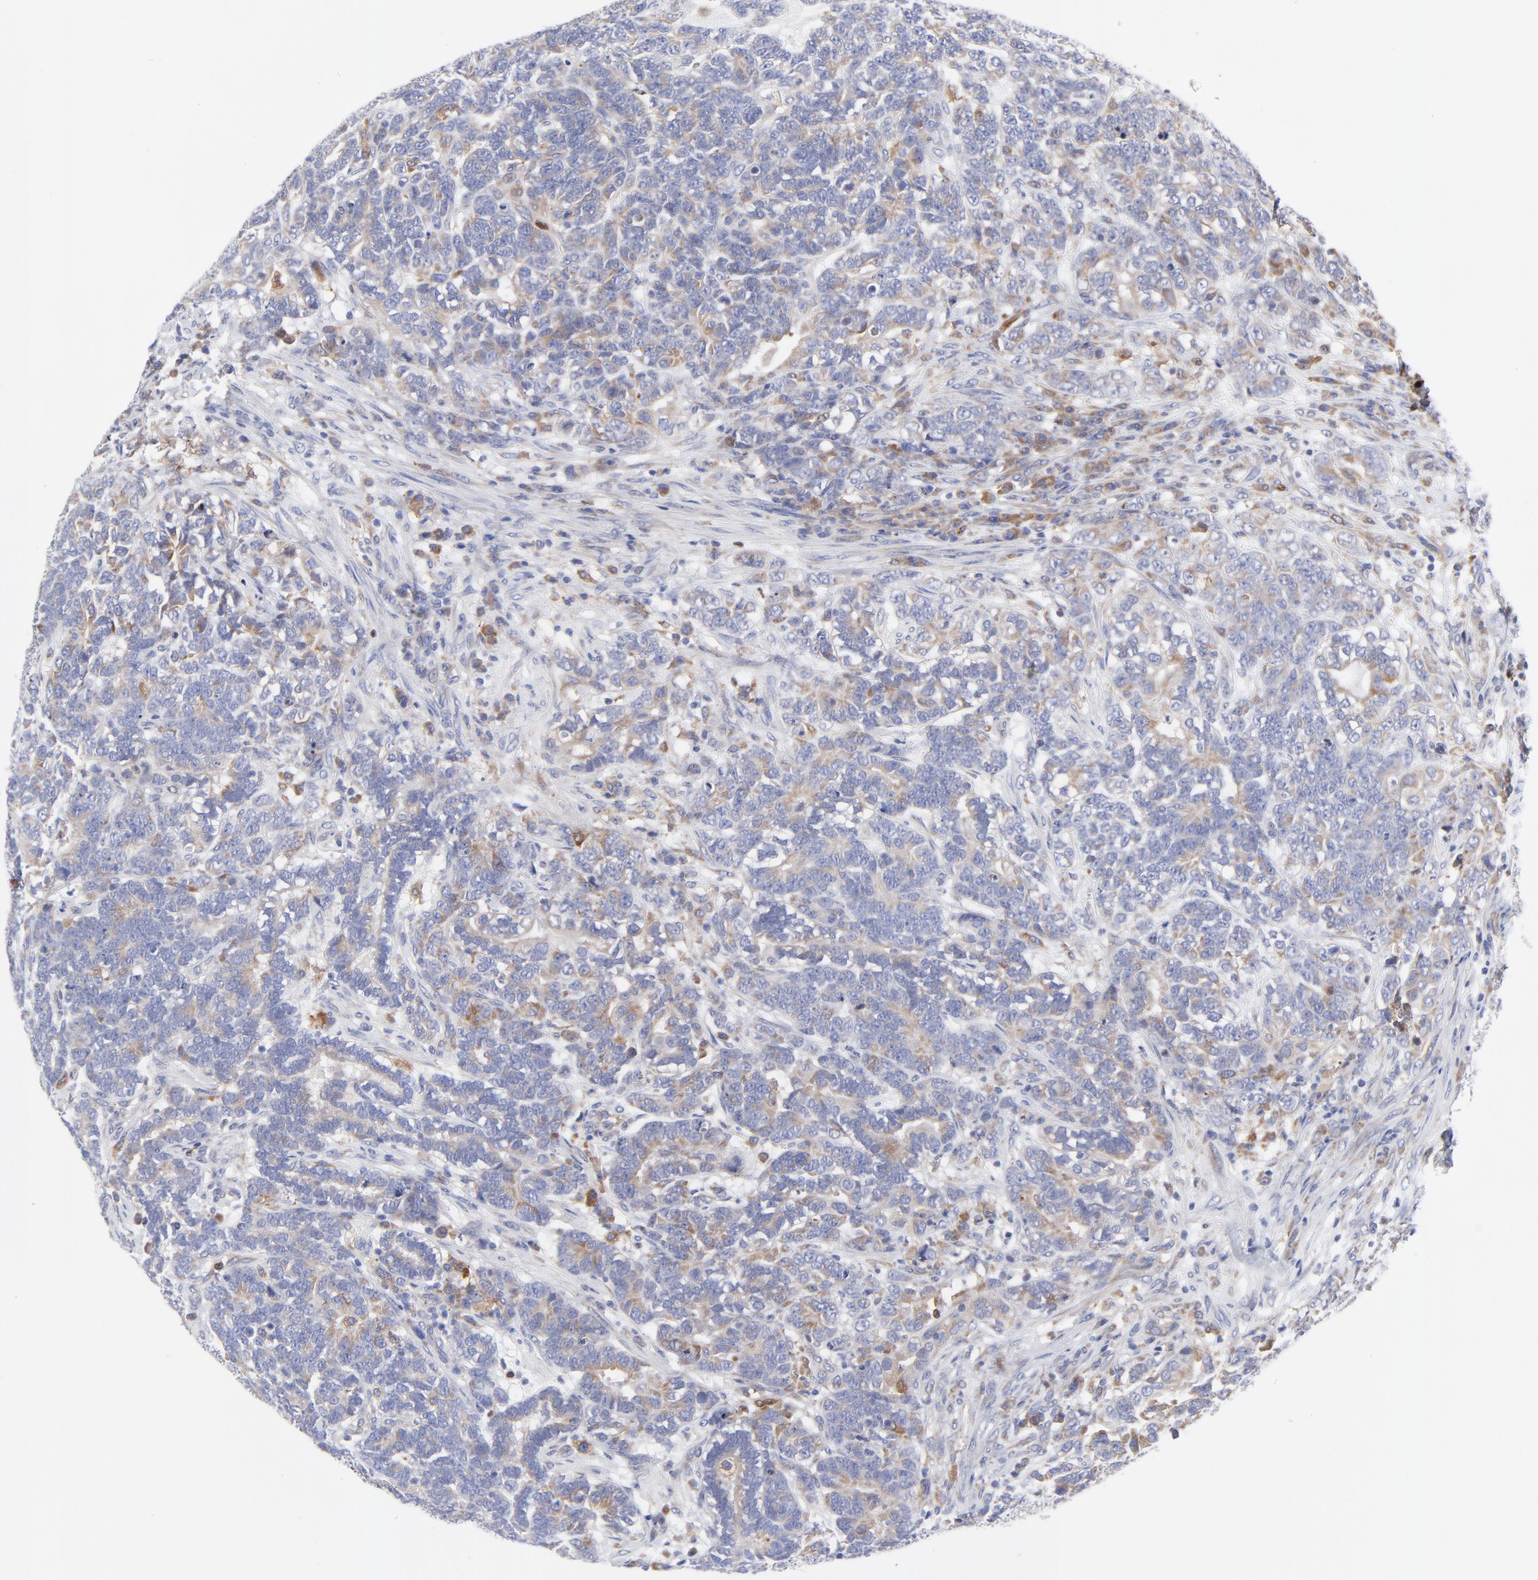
{"staining": {"intensity": "weak", "quantity": "25%-75%", "location": "cytoplasmic/membranous"}, "tissue": "testis cancer", "cell_type": "Tumor cells", "image_type": "cancer", "snomed": [{"axis": "morphology", "description": "Carcinoma, Embryonal, NOS"}, {"axis": "topography", "description": "Testis"}], "caption": "Weak cytoplasmic/membranous positivity for a protein is identified in approximately 25%-75% of tumor cells of embryonal carcinoma (testis) using immunohistochemistry.", "gene": "MOSPD2", "patient": {"sex": "male", "age": 26}}